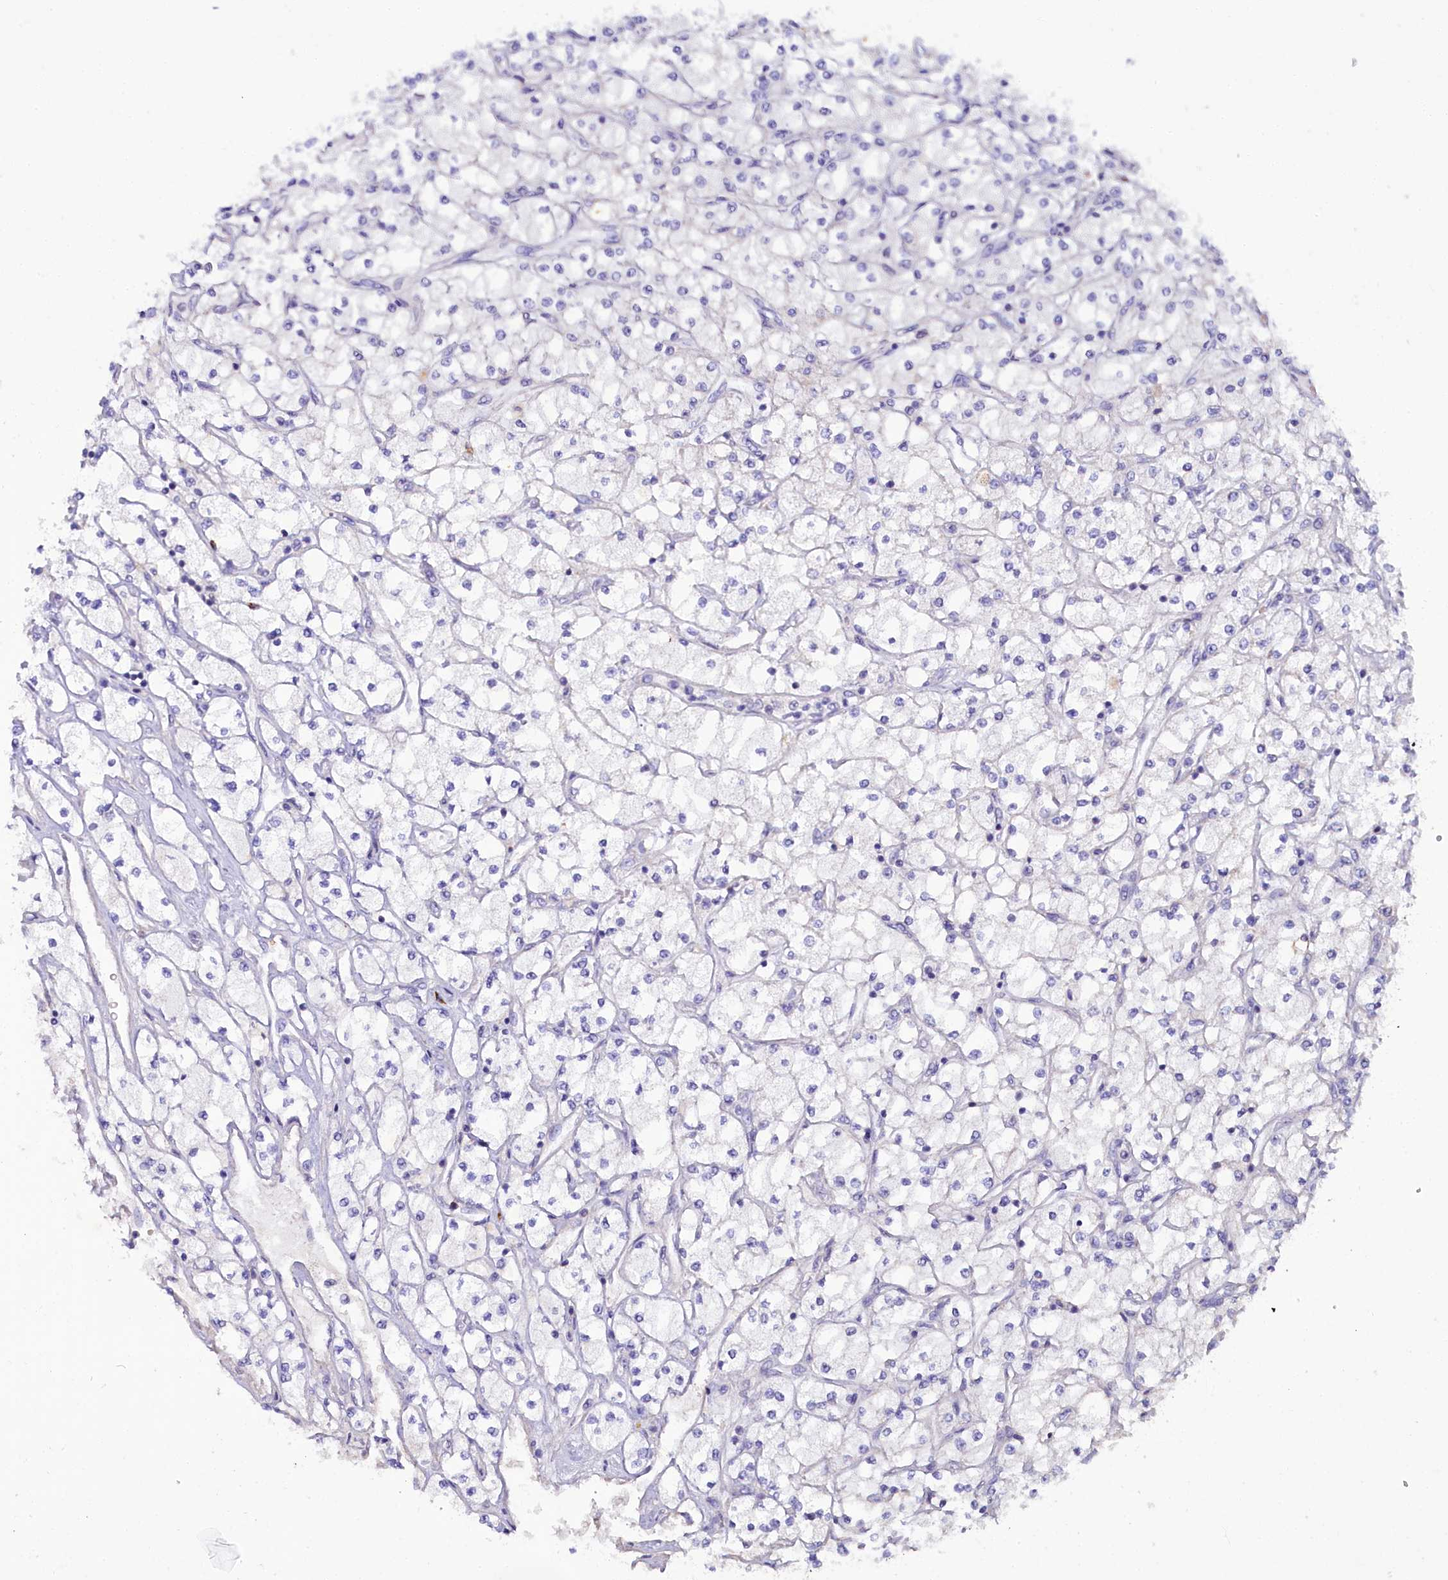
{"staining": {"intensity": "negative", "quantity": "none", "location": "none"}, "tissue": "renal cancer", "cell_type": "Tumor cells", "image_type": "cancer", "snomed": [{"axis": "morphology", "description": "Adenocarcinoma, NOS"}, {"axis": "topography", "description": "Kidney"}], "caption": "This is an immunohistochemistry histopathology image of human renal cancer (adenocarcinoma). There is no positivity in tumor cells.", "gene": "FAM111B", "patient": {"sex": "male", "age": 80}}